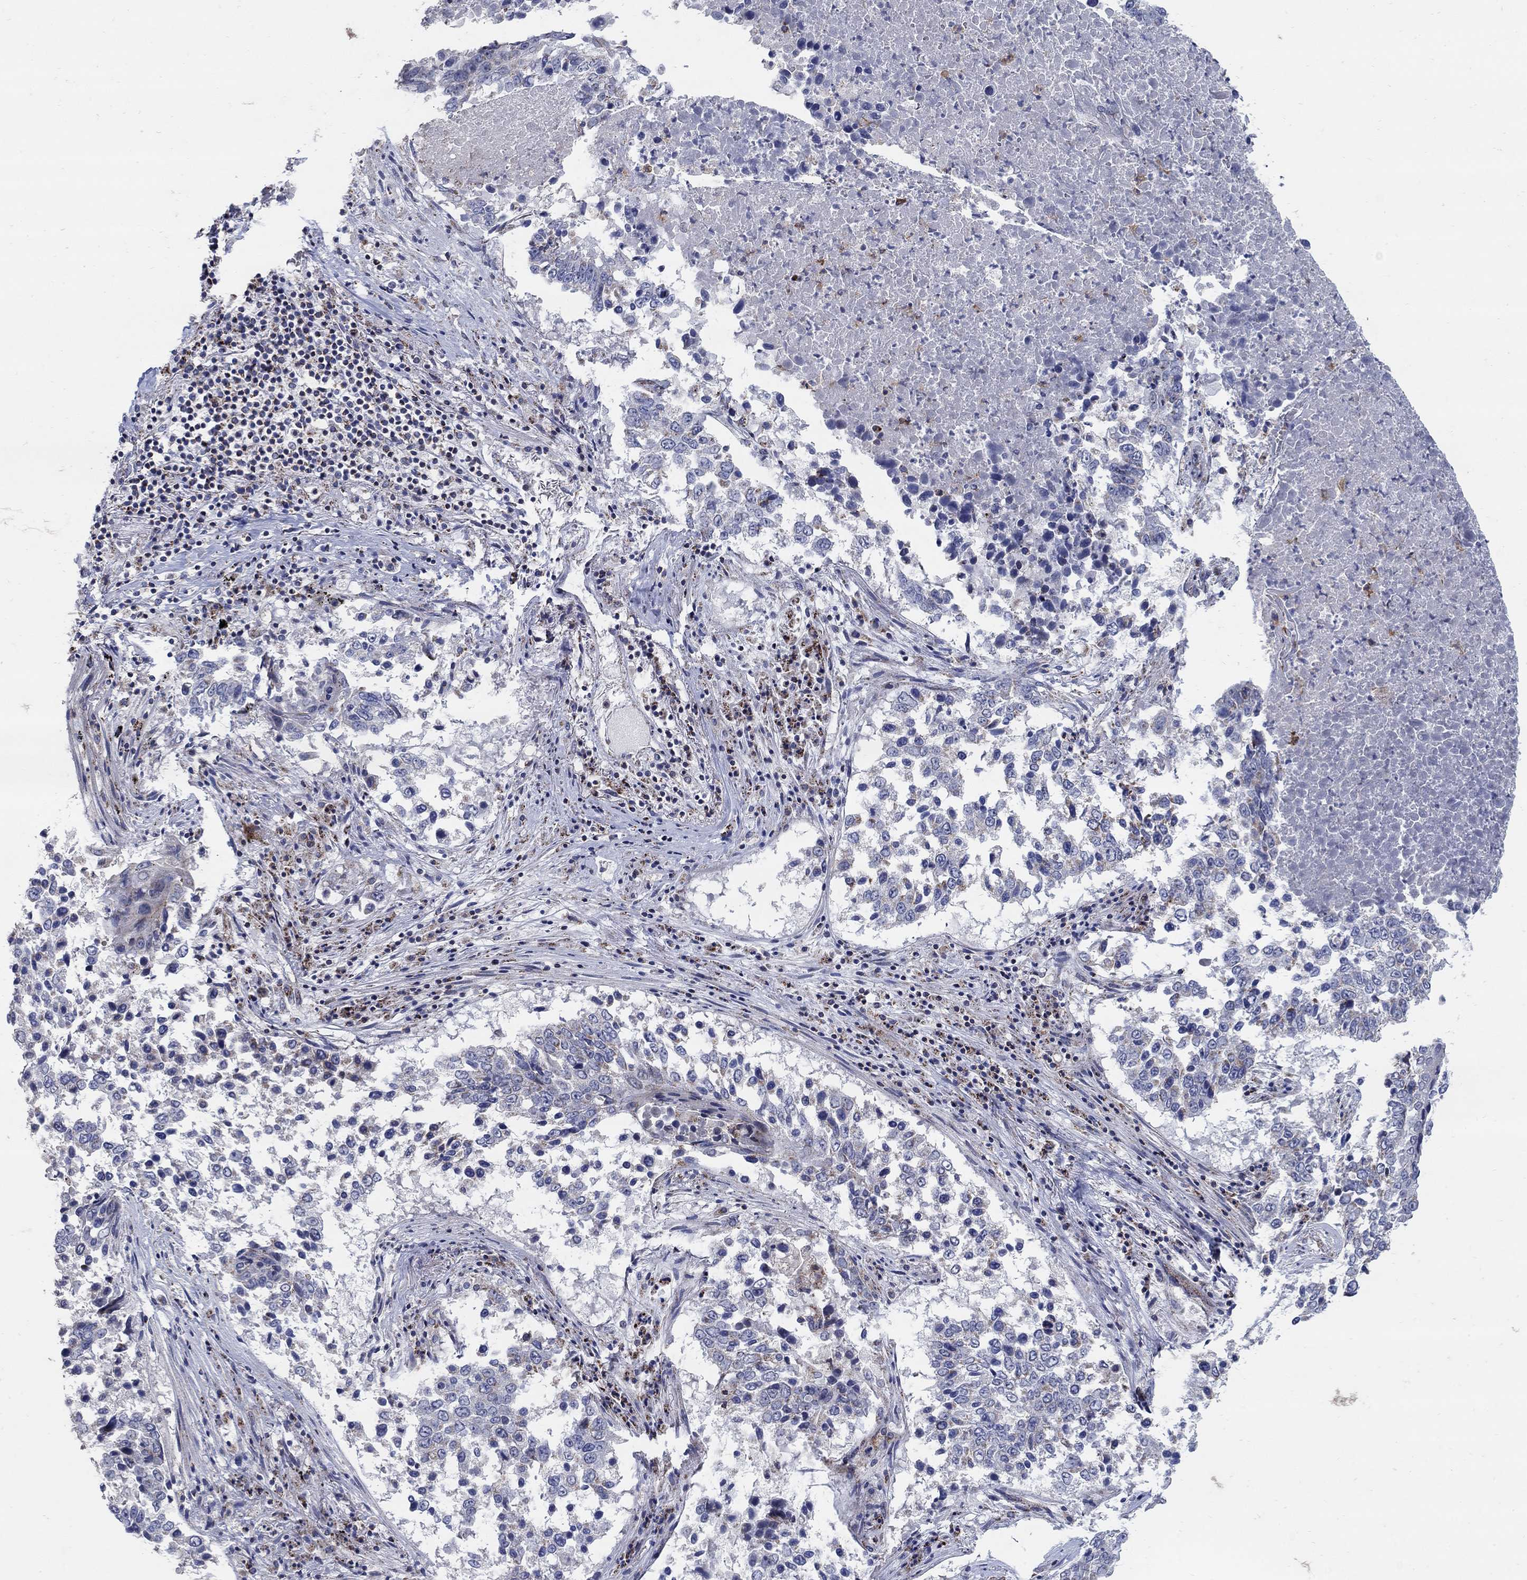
{"staining": {"intensity": "negative", "quantity": "none", "location": "none"}, "tissue": "lung cancer", "cell_type": "Tumor cells", "image_type": "cancer", "snomed": [{"axis": "morphology", "description": "Squamous cell carcinoma, NOS"}, {"axis": "topography", "description": "Lung"}], "caption": "High power microscopy micrograph of an immunohistochemistry (IHC) micrograph of squamous cell carcinoma (lung), revealing no significant staining in tumor cells.", "gene": "HMX2", "patient": {"sex": "male", "age": 82}}